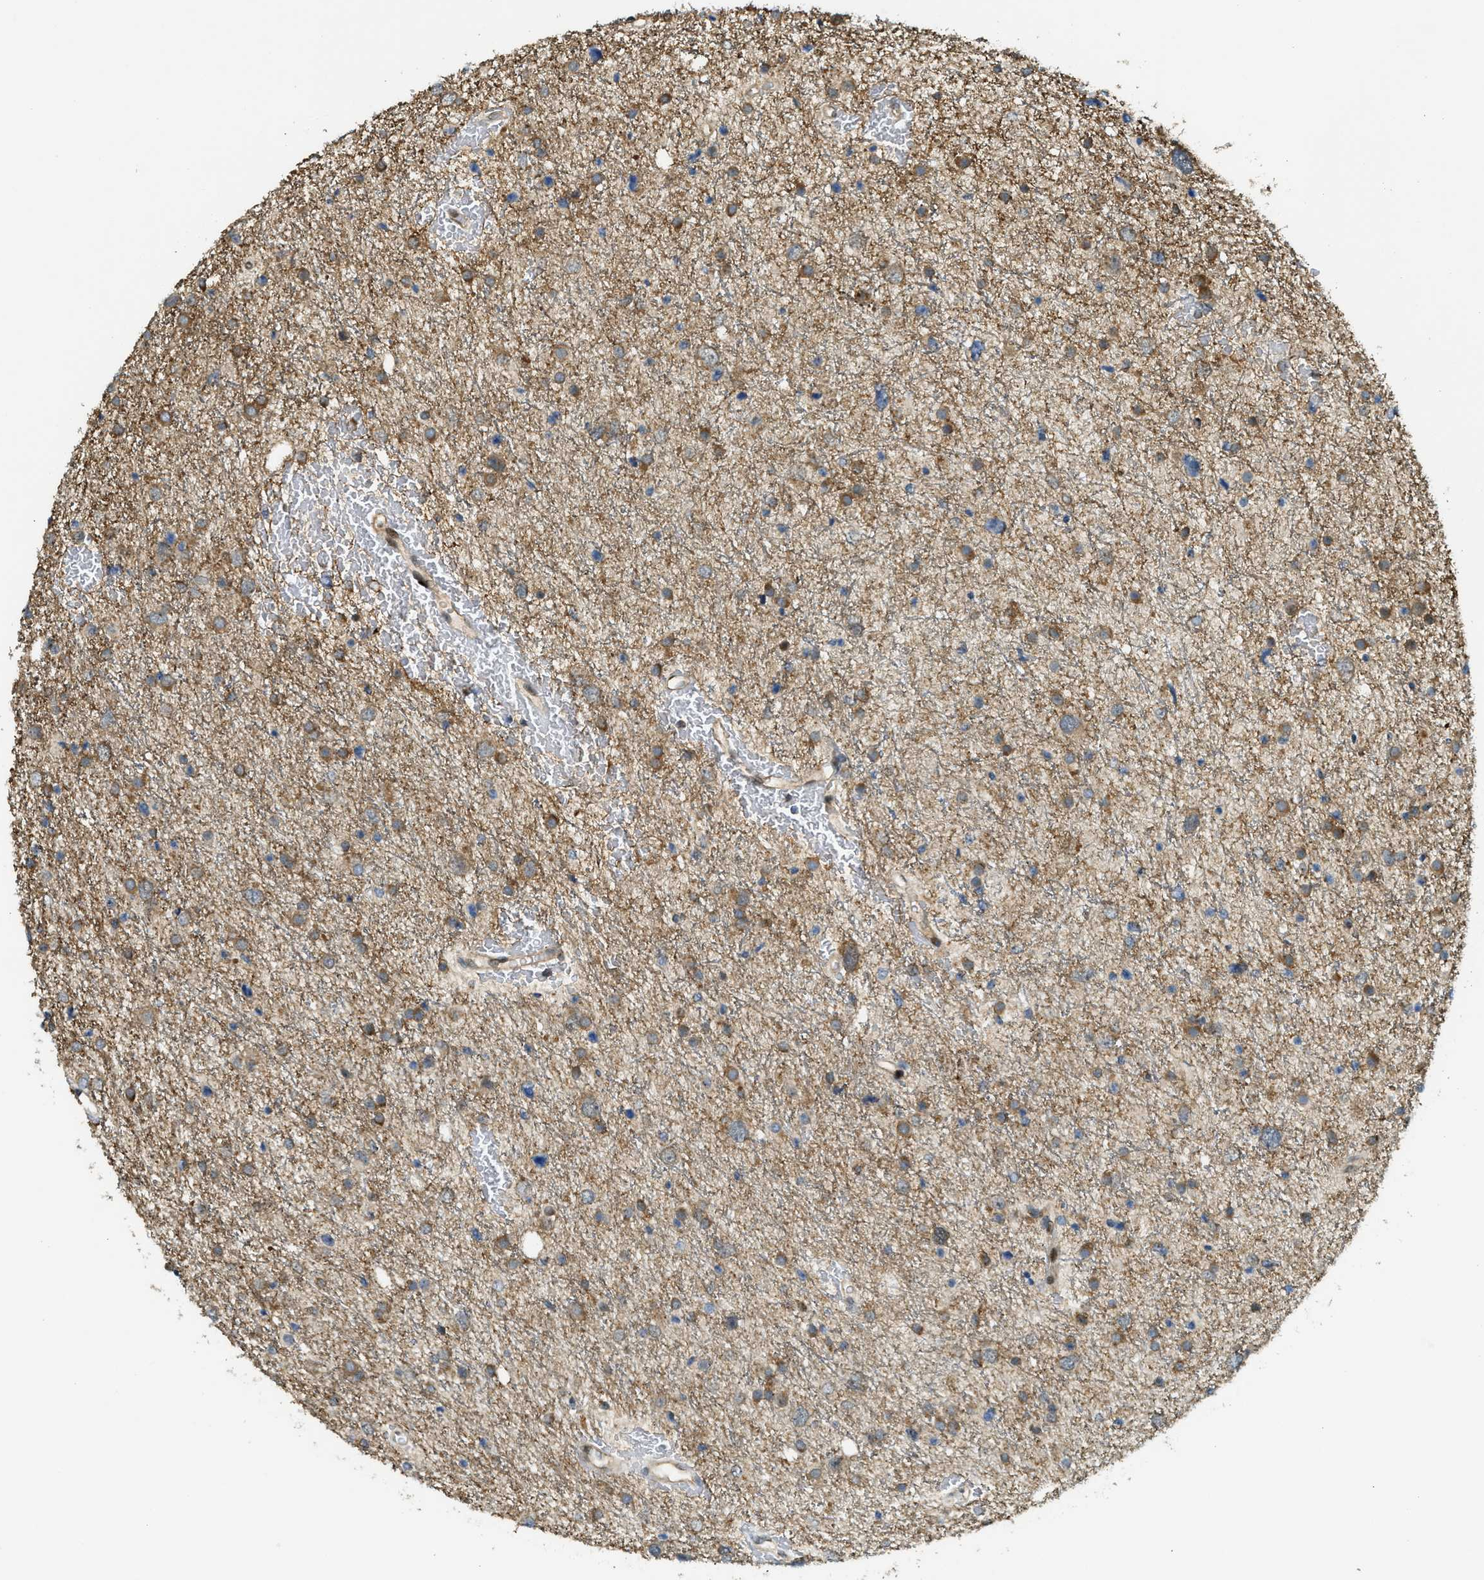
{"staining": {"intensity": "moderate", "quantity": "25%-75%", "location": "cytoplasmic/membranous"}, "tissue": "glioma", "cell_type": "Tumor cells", "image_type": "cancer", "snomed": [{"axis": "morphology", "description": "Glioma, malignant, Low grade"}, {"axis": "topography", "description": "Brain"}], "caption": "Malignant glioma (low-grade) stained with a protein marker displays moderate staining in tumor cells.", "gene": "TRAPPC14", "patient": {"sex": "female", "age": 37}}